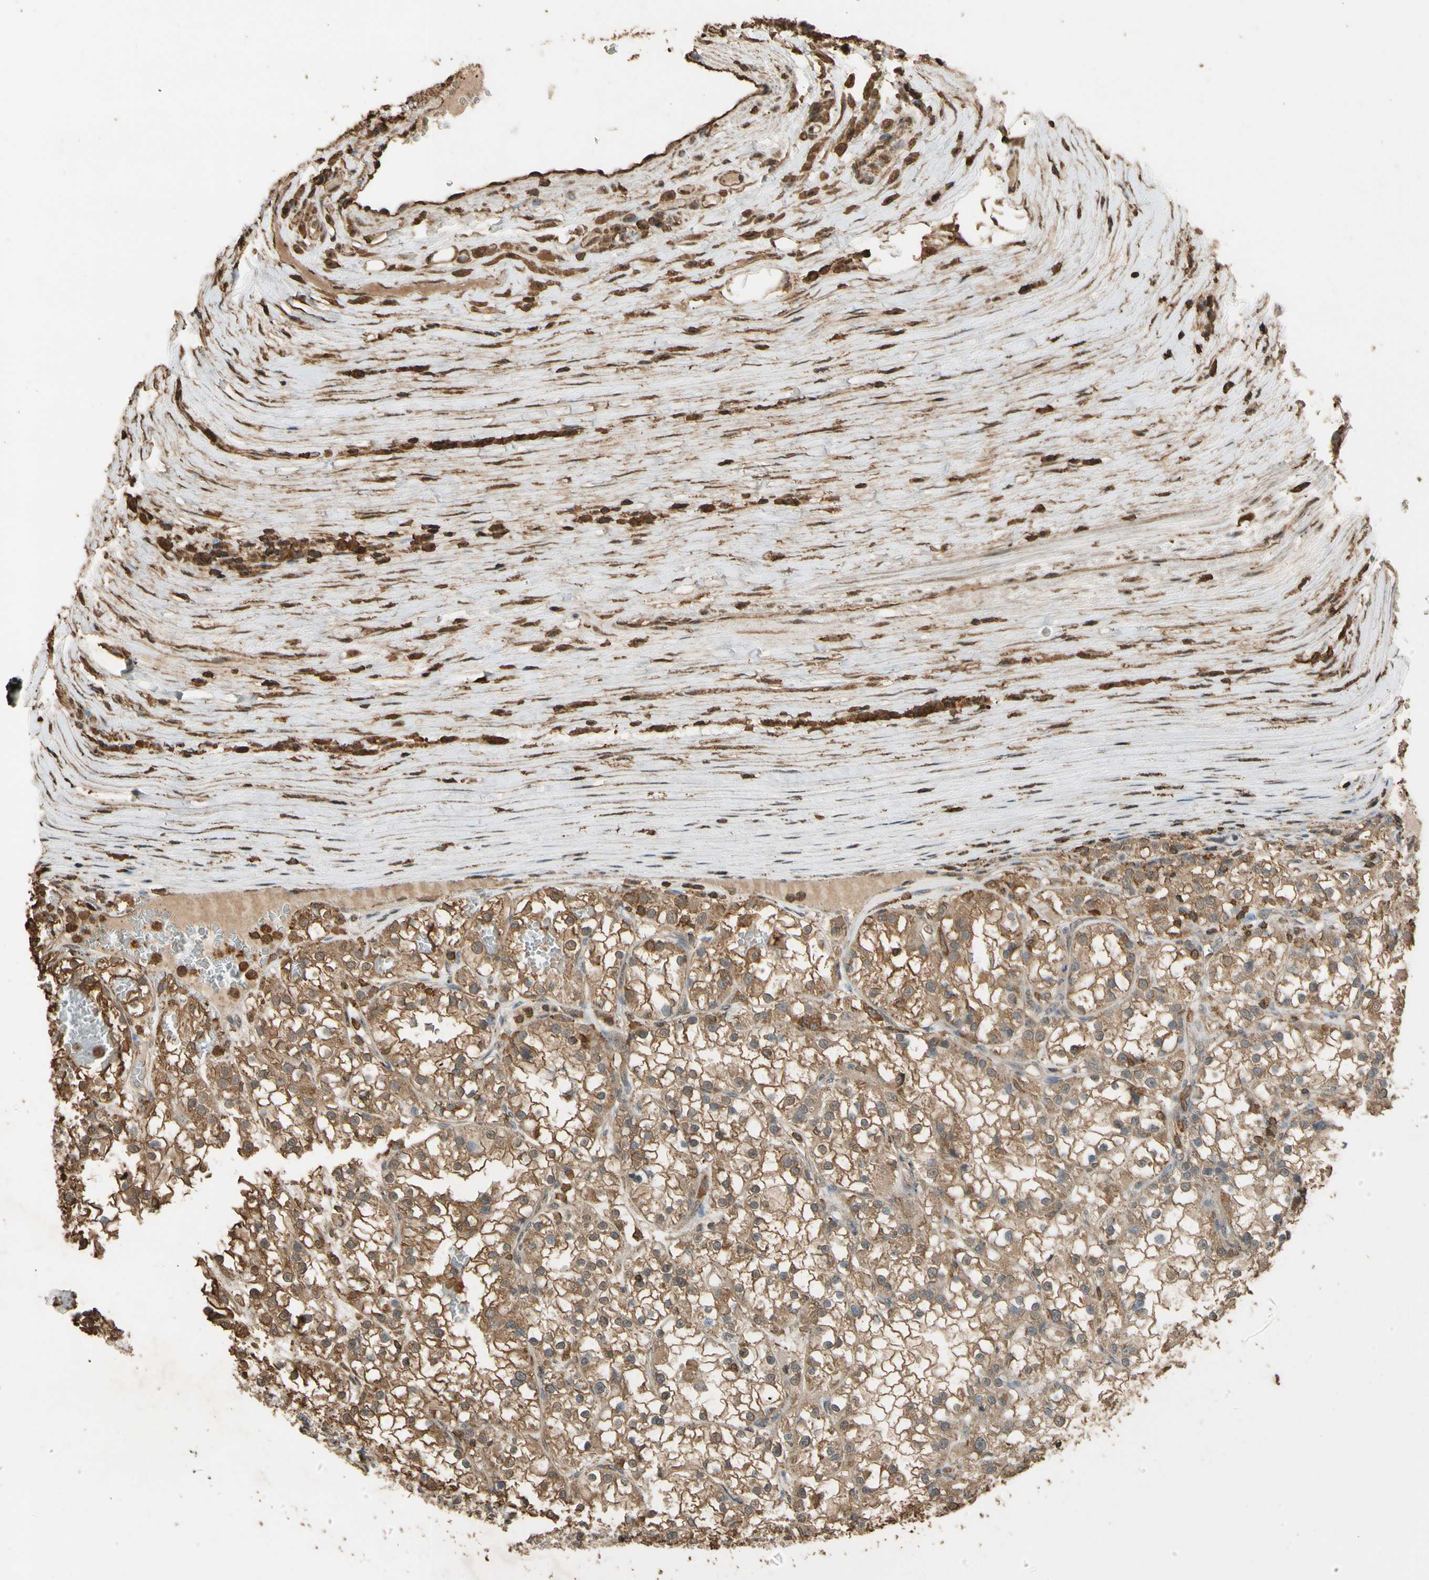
{"staining": {"intensity": "moderate", "quantity": ">75%", "location": "cytoplasmic/membranous"}, "tissue": "renal cancer", "cell_type": "Tumor cells", "image_type": "cancer", "snomed": [{"axis": "morphology", "description": "Adenocarcinoma, NOS"}, {"axis": "topography", "description": "Kidney"}], "caption": "Renal adenocarcinoma stained with DAB IHC shows medium levels of moderate cytoplasmic/membranous staining in approximately >75% of tumor cells.", "gene": "TNFSF13B", "patient": {"sex": "female", "age": 52}}